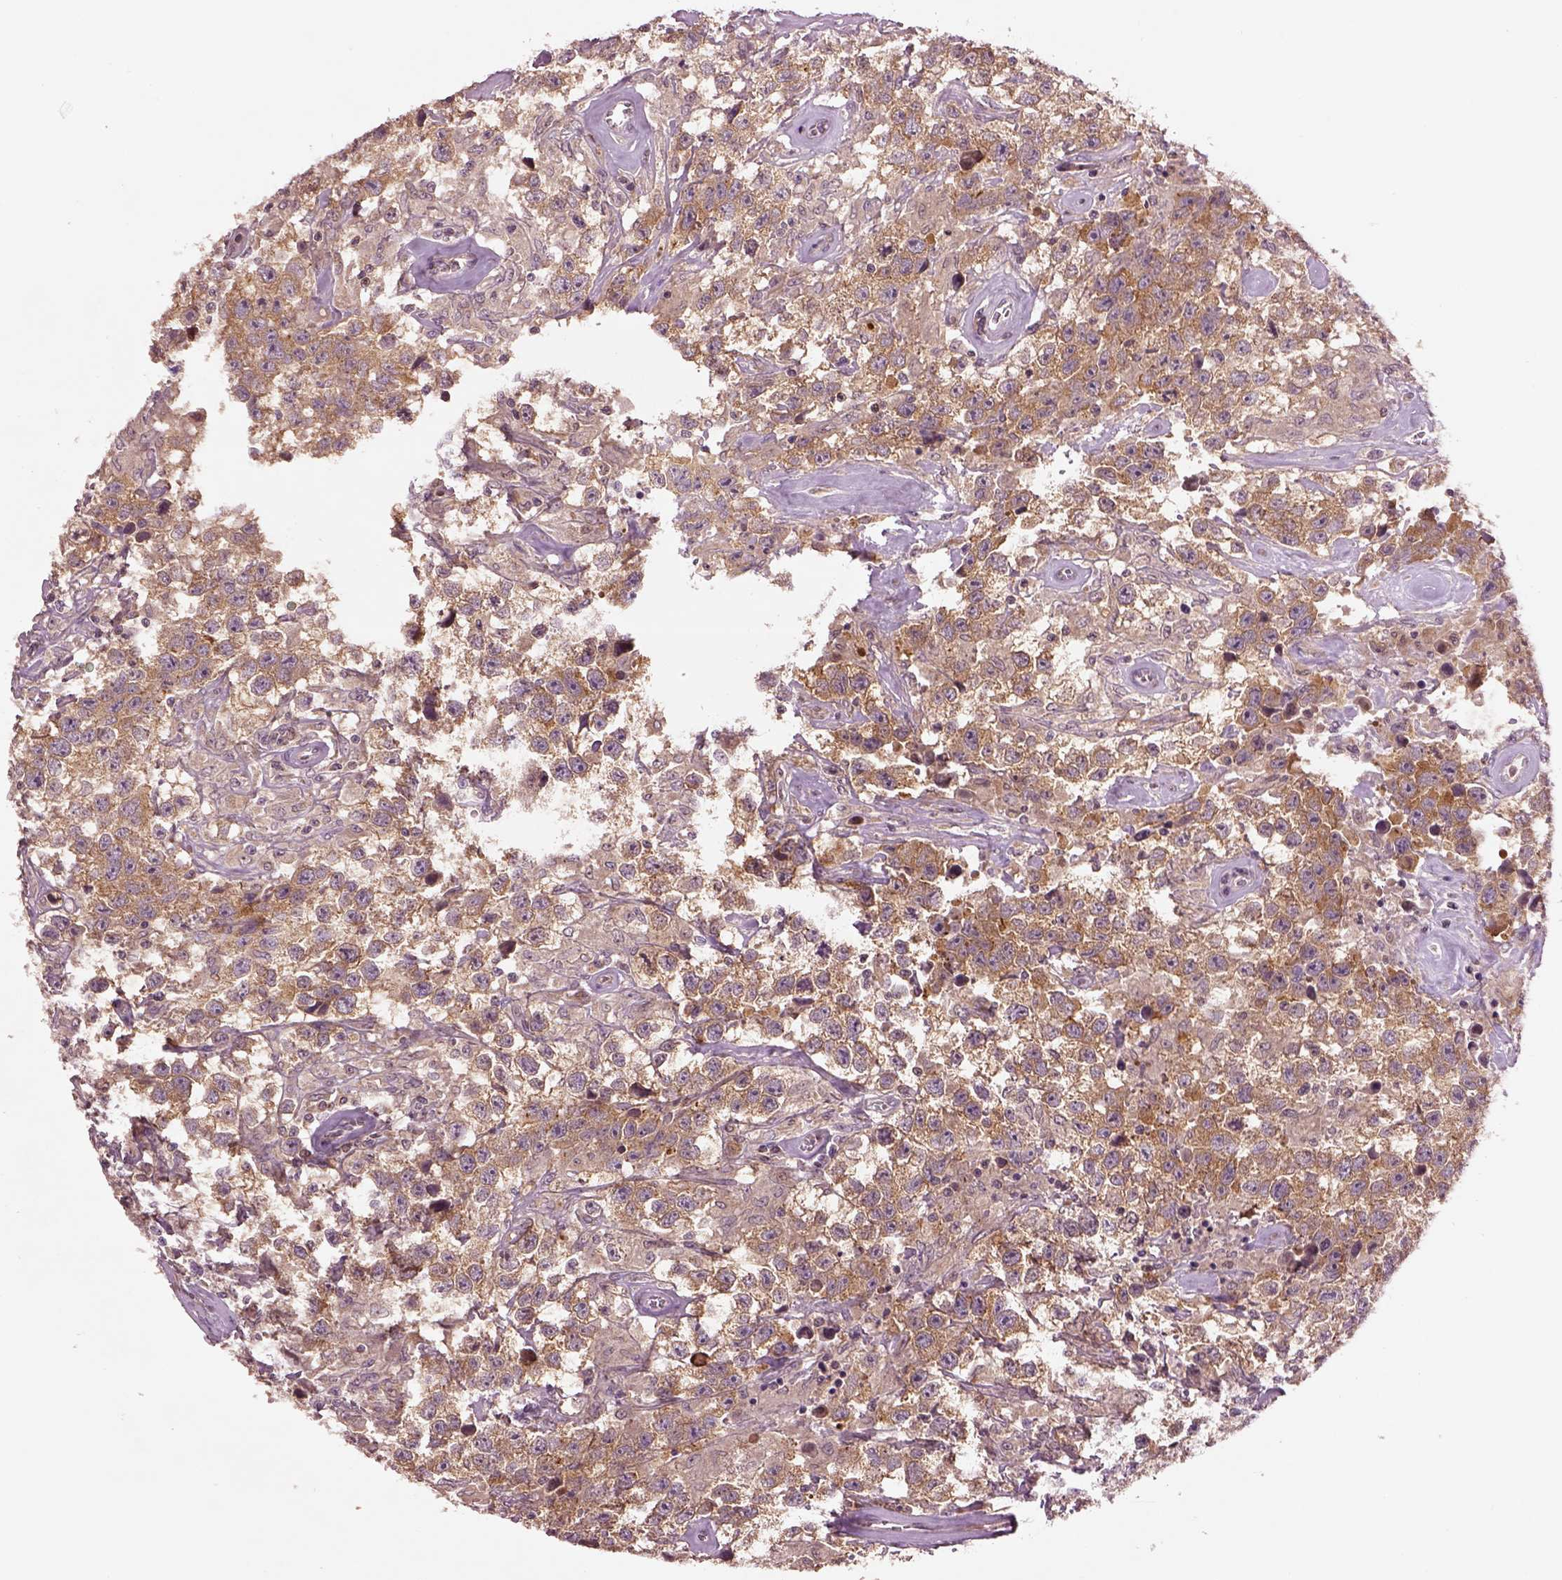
{"staining": {"intensity": "moderate", "quantity": ">75%", "location": "cytoplasmic/membranous"}, "tissue": "testis cancer", "cell_type": "Tumor cells", "image_type": "cancer", "snomed": [{"axis": "morphology", "description": "Seminoma, NOS"}, {"axis": "topography", "description": "Testis"}], "caption": "An image of testis cancer stained for a protein shows moderate cytoplasmic/membranous brown staining in tumor cells.", "gene": "MTHFS", "patient": {"sex": "male", "age": 43}}